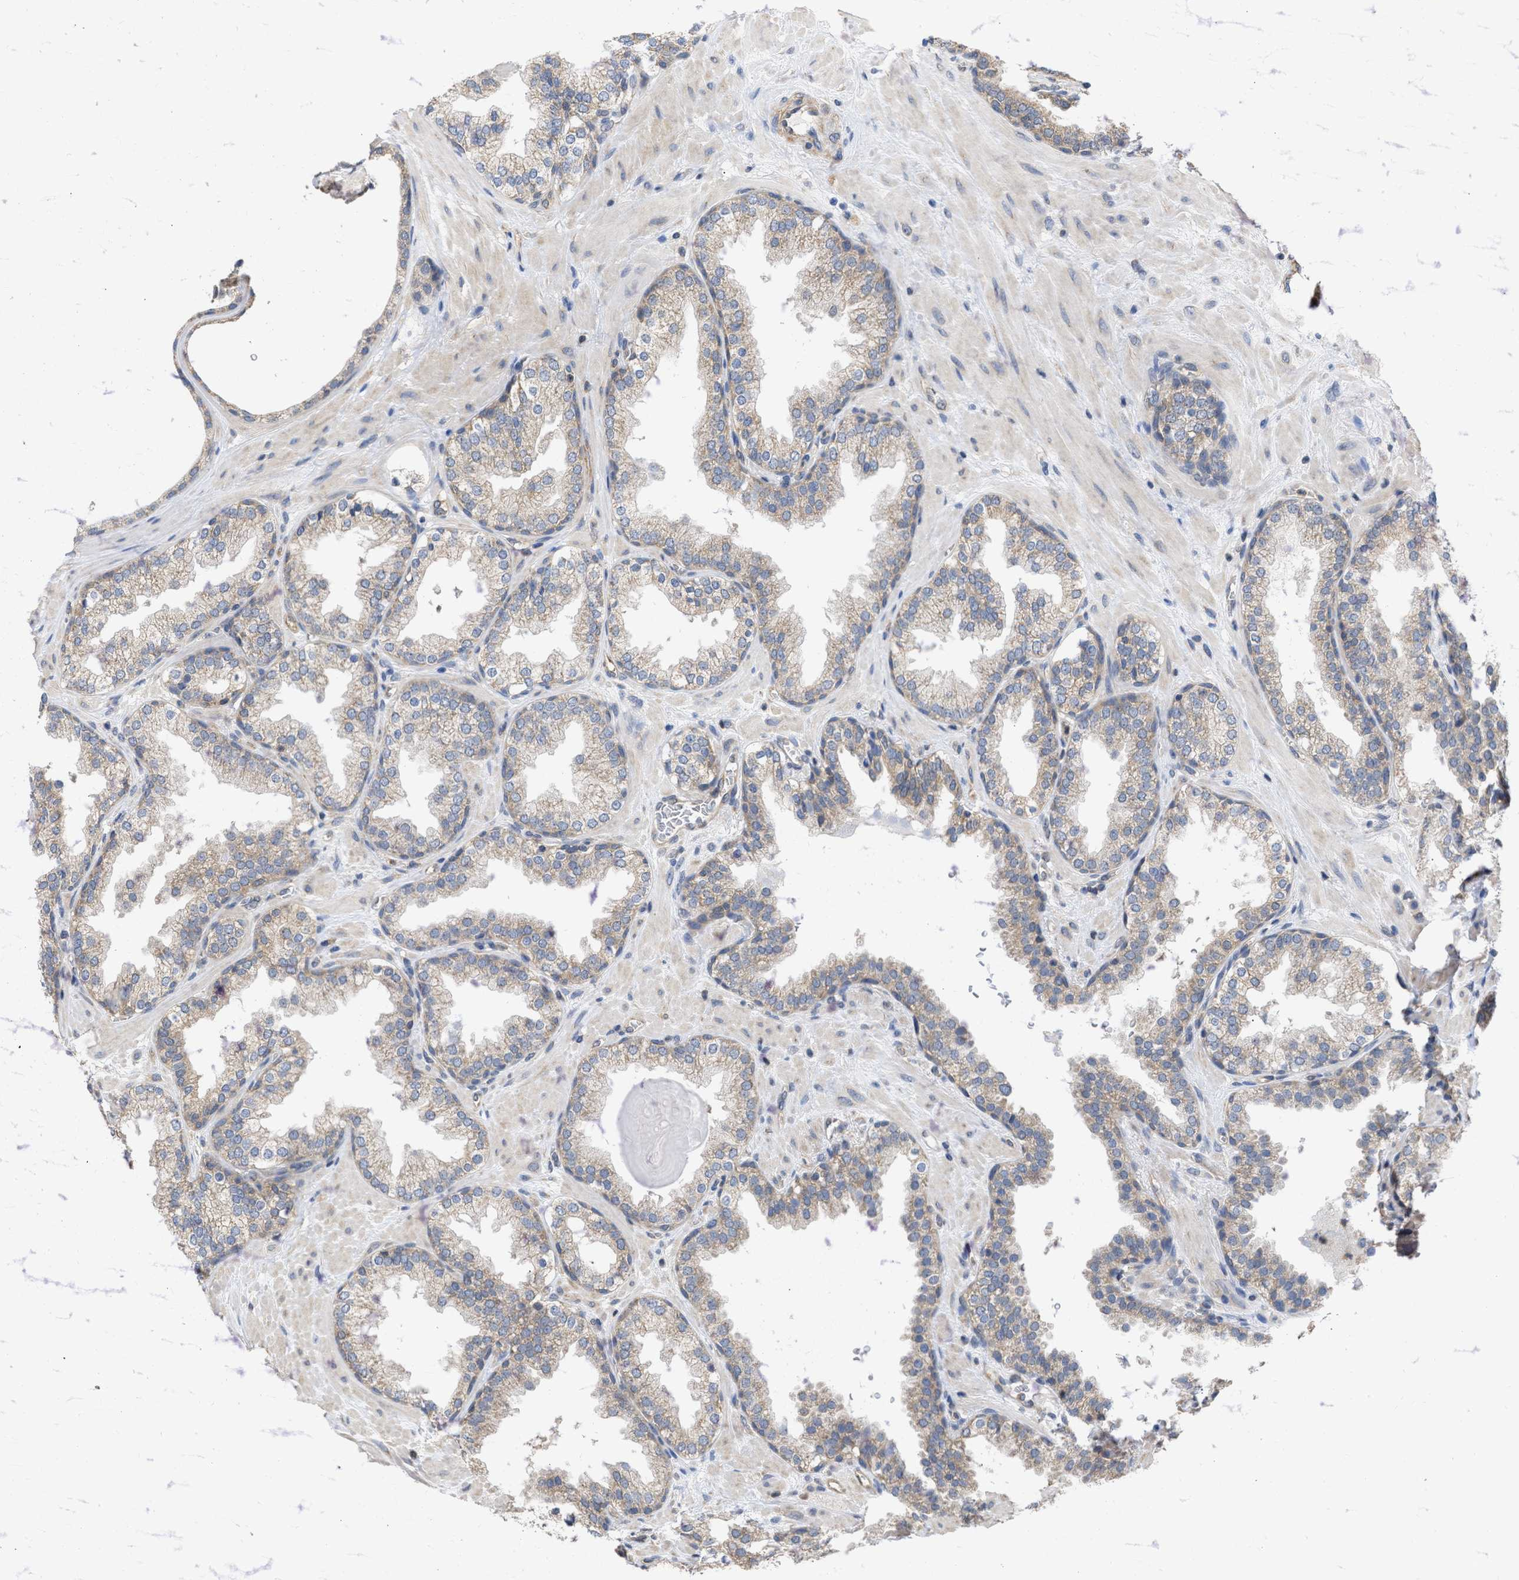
{"staining": {"intensity": "weak", "quantity": ">75%", "location": "cytoplasmic/membranous"}, "tissue": "prostate", "cell_type": "Glandular cells", "image_type": "normal", "snomed": [{"axis": "morphology", "description": "Normal tissue, NOS"}, {"axis": "topography", "description": "Prostate"}], "caption": "Protein staining of unremarkable prostate exhibits weak cytoplasmic/membranous expression in about >75% of glandular cells.", "gene": "MAP2K3", "patient": {"sex": "male", "age": 51}}